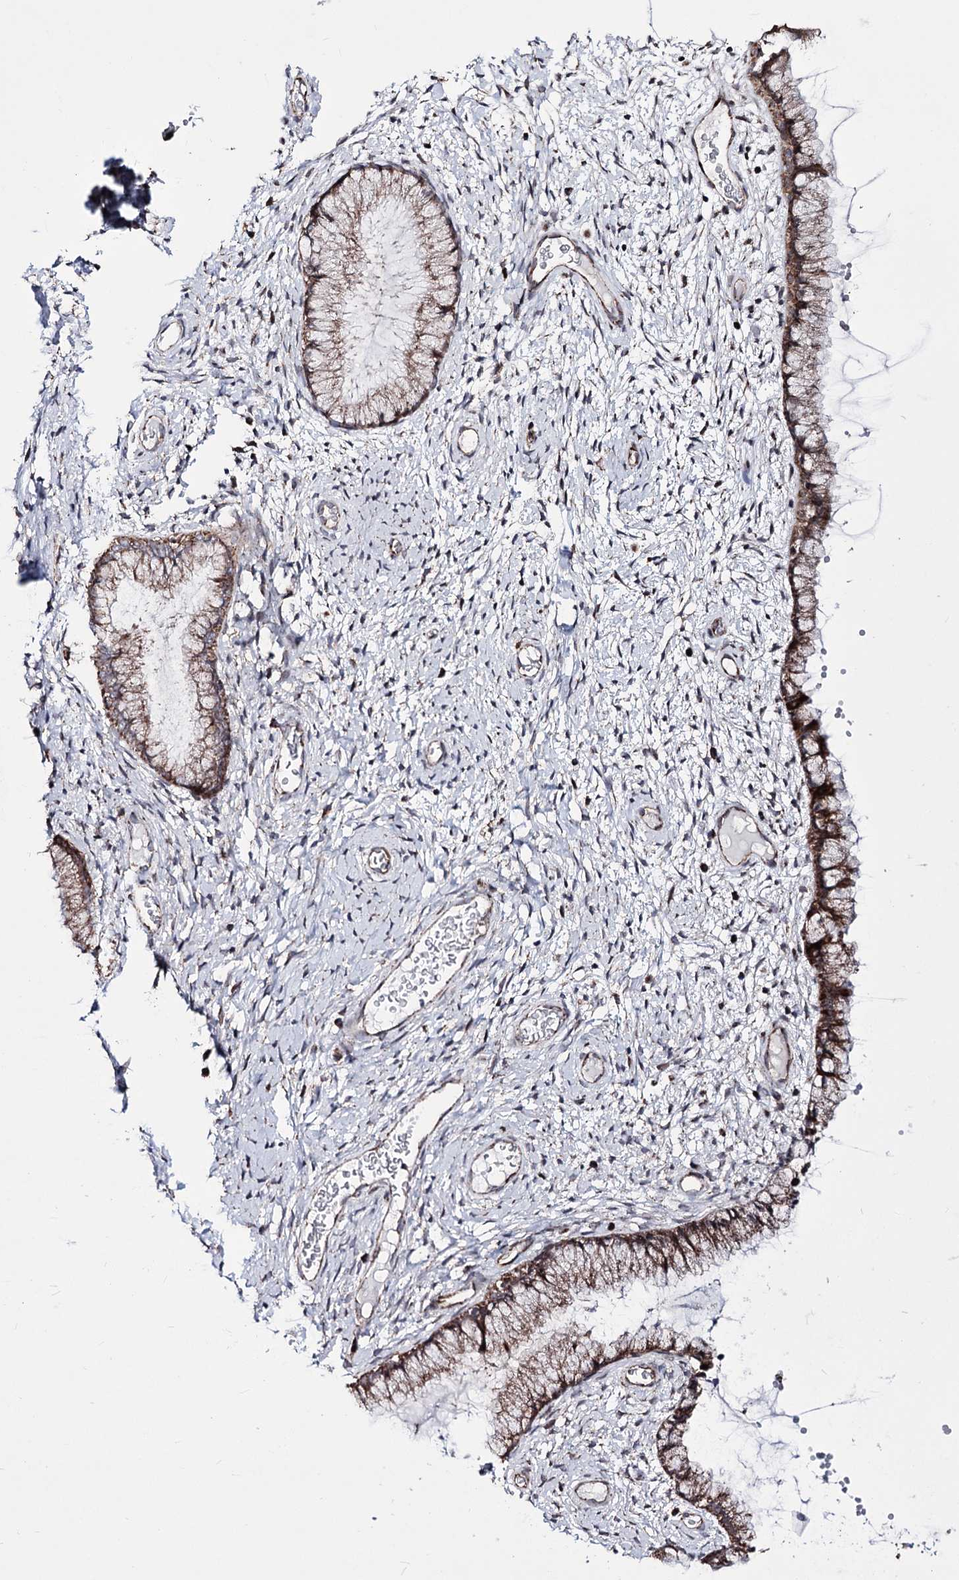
{"staining": {"intensity": "moderate", "quantity": ">75%", "location": "cytoplasmic/membranous"}, "tissue": "cervix", "cell_type": "Glandular cells", "image_type": "normal", "snomed": [{"axis": "morphology", "description": "Normal tissue, NOS"}, {"axis": "topography", "description": "Cervix"}], "caption": "Immunohistochemical staining of unremarkable cervix displays >75% levels of moderate cytoplasmic/membranous protein staining in about >75% of glandular cells. (Brightfield microscopy of DAB IHC at high magnification).", "gene": "CREB3L4", "patient": {"sex": "female", "age": 42}}